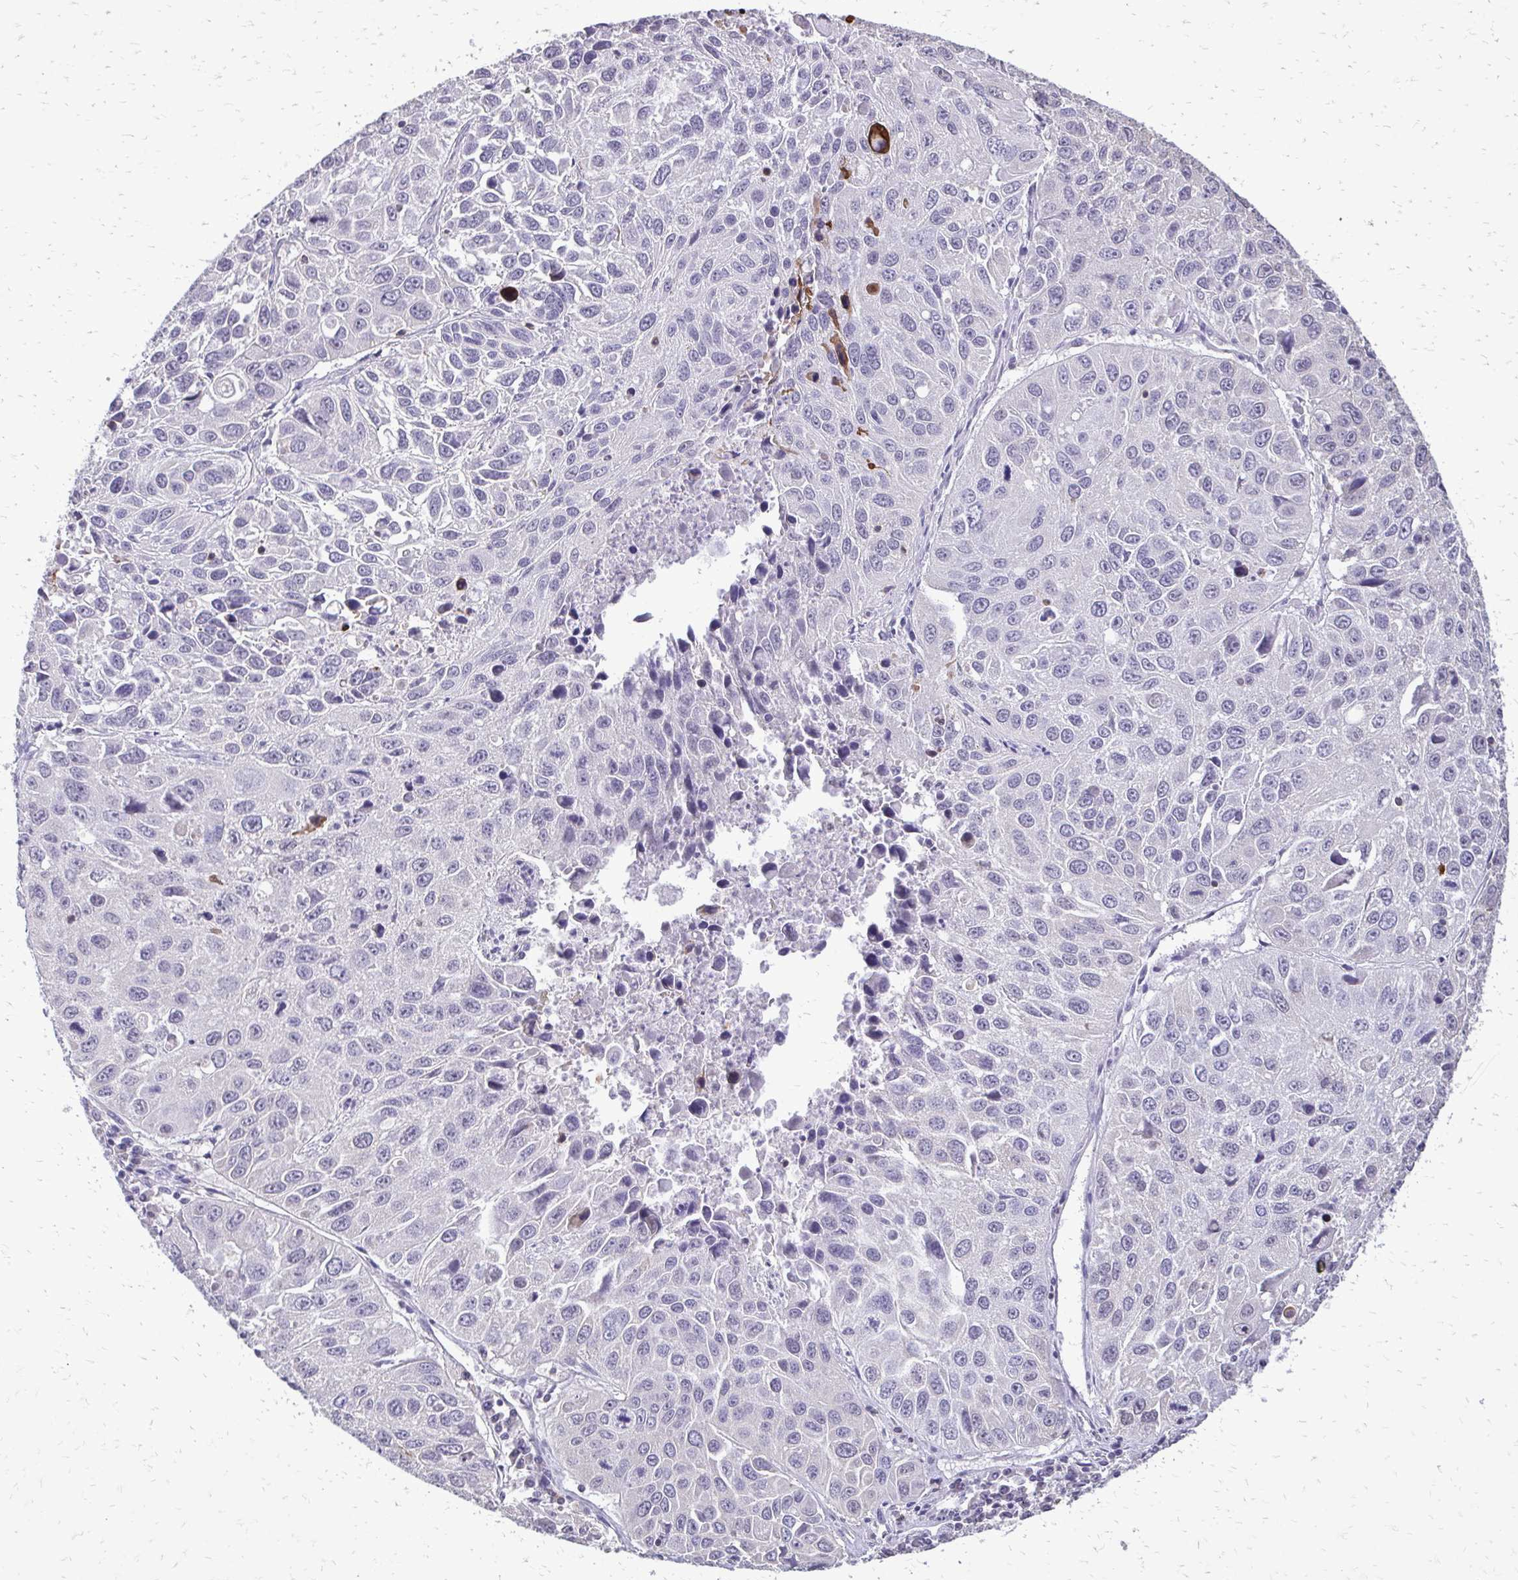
{"staining": {"intensity": "negative", "quantity": "none", "location": "none"}, "tissue": "lung cancer", "cell_type": "Tumor cells", "image_type": "cancer", "snomed": [{"axis": "morphology", "description": "Squamous cell carcinoma, NOS"}, {"axis": "topography", "description": "Lung"}], "caption": "An immunohistochemistry (IHC) photomicrograph of lung cancer is shown. There is no staining in tumor cells of lung cancer. (Stains: DAB immunohistochemistry (IHC) with hematoxylin counter stain, Microscopy: brightfield microscopy at high magnification).", "gene": "AKAP5", "patient": {"sex": "female", "age": 61}}